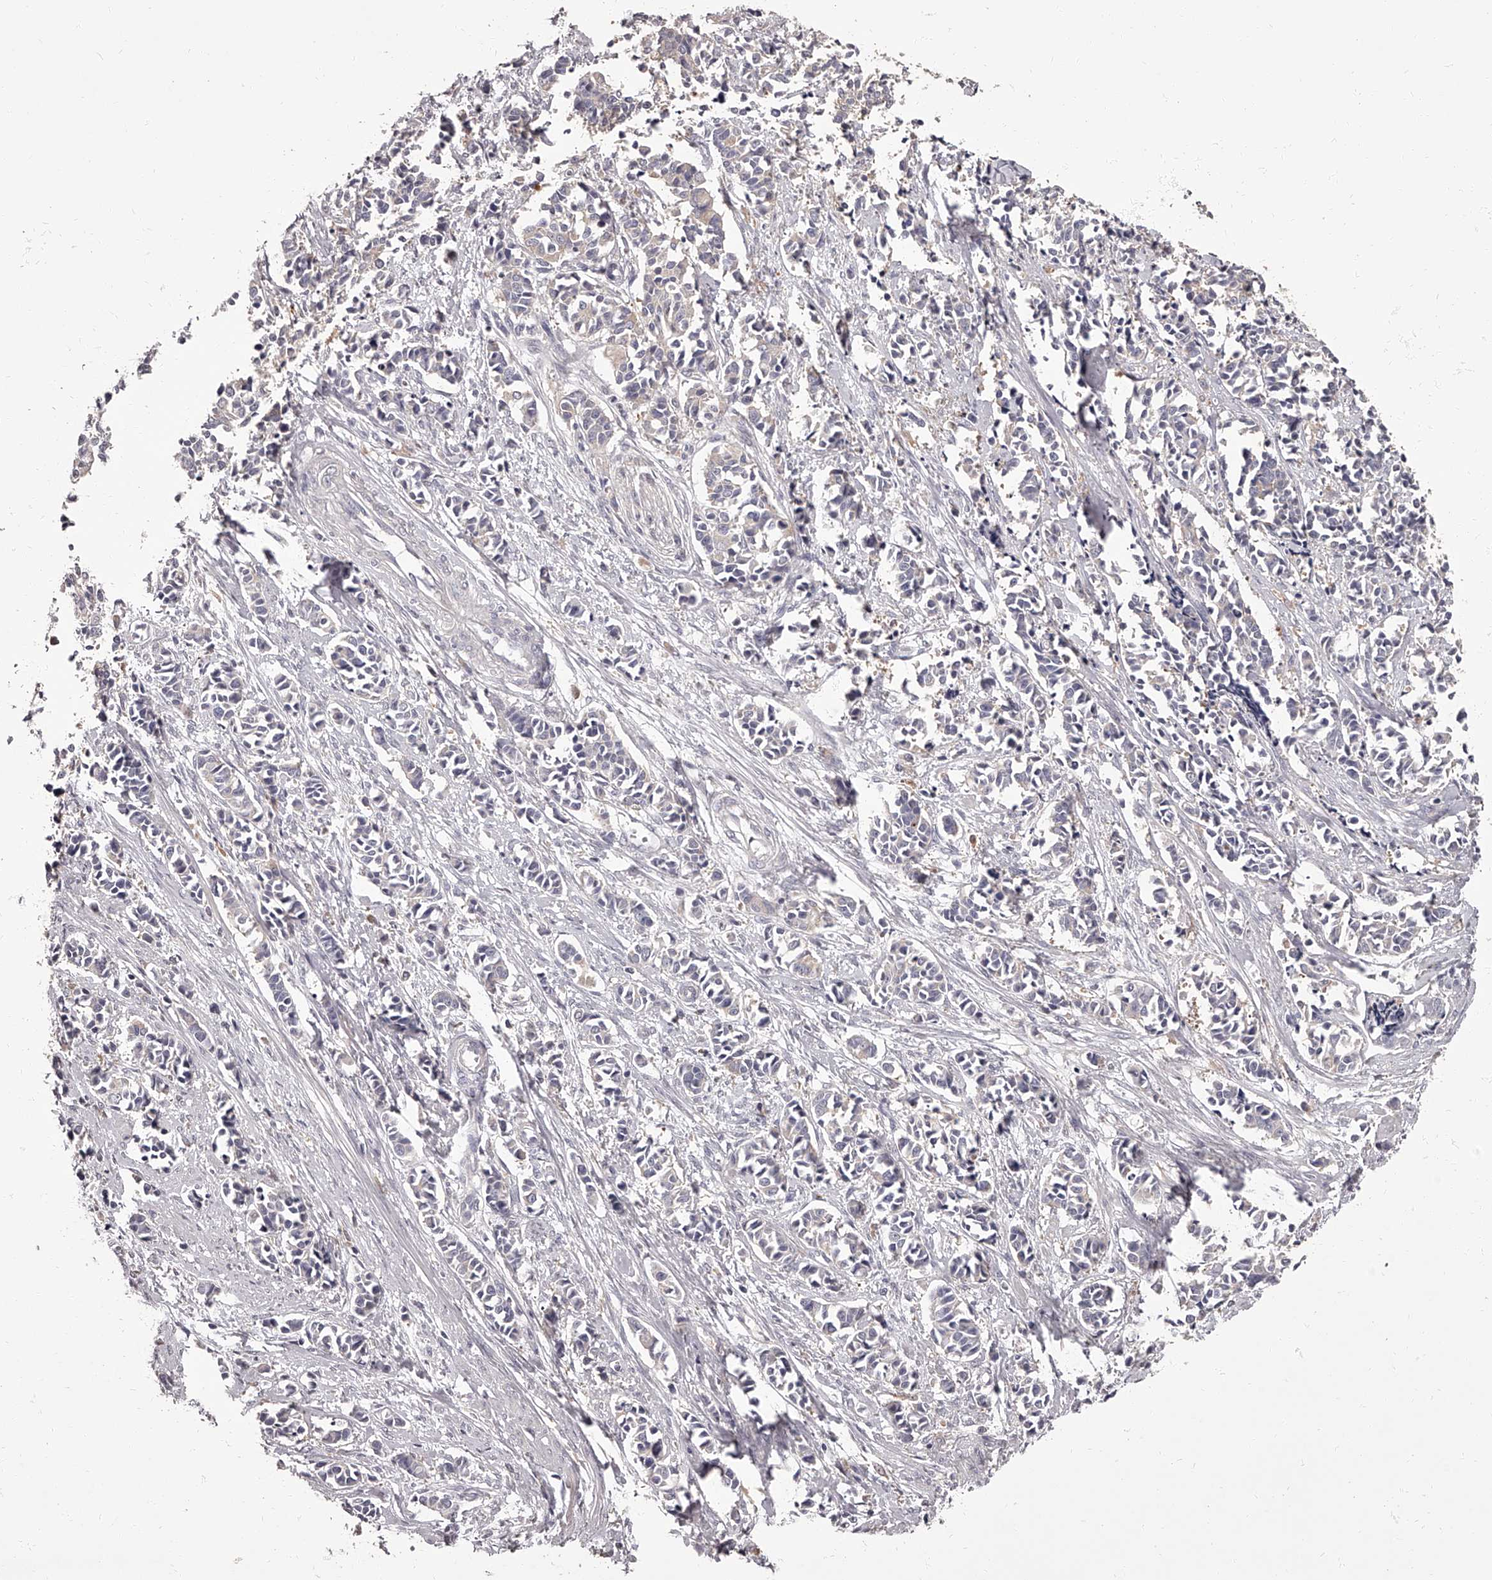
{"staining": {"intensity": "negative", "quantity": "none", "location": "none"}, "tissue": "cervical cancer", "cell_type": "Tumor cells", "image_type": "cancer", "snomed": [{"axis": "morphology", "description": "Normal tissue, NOS"}, {"axis": "morphology", "description": "Squamous cell carcinoma, NOS"}, {"axis": "topography", "description": "Cervix"}], "caption": "Cervical squamous cell carcinoma stained for a protein using immunohistochemistry (IHC) demonstrates no expression tumor cells.", "gene": "APEH", "patient": {"sex": "female", "age": 35}}